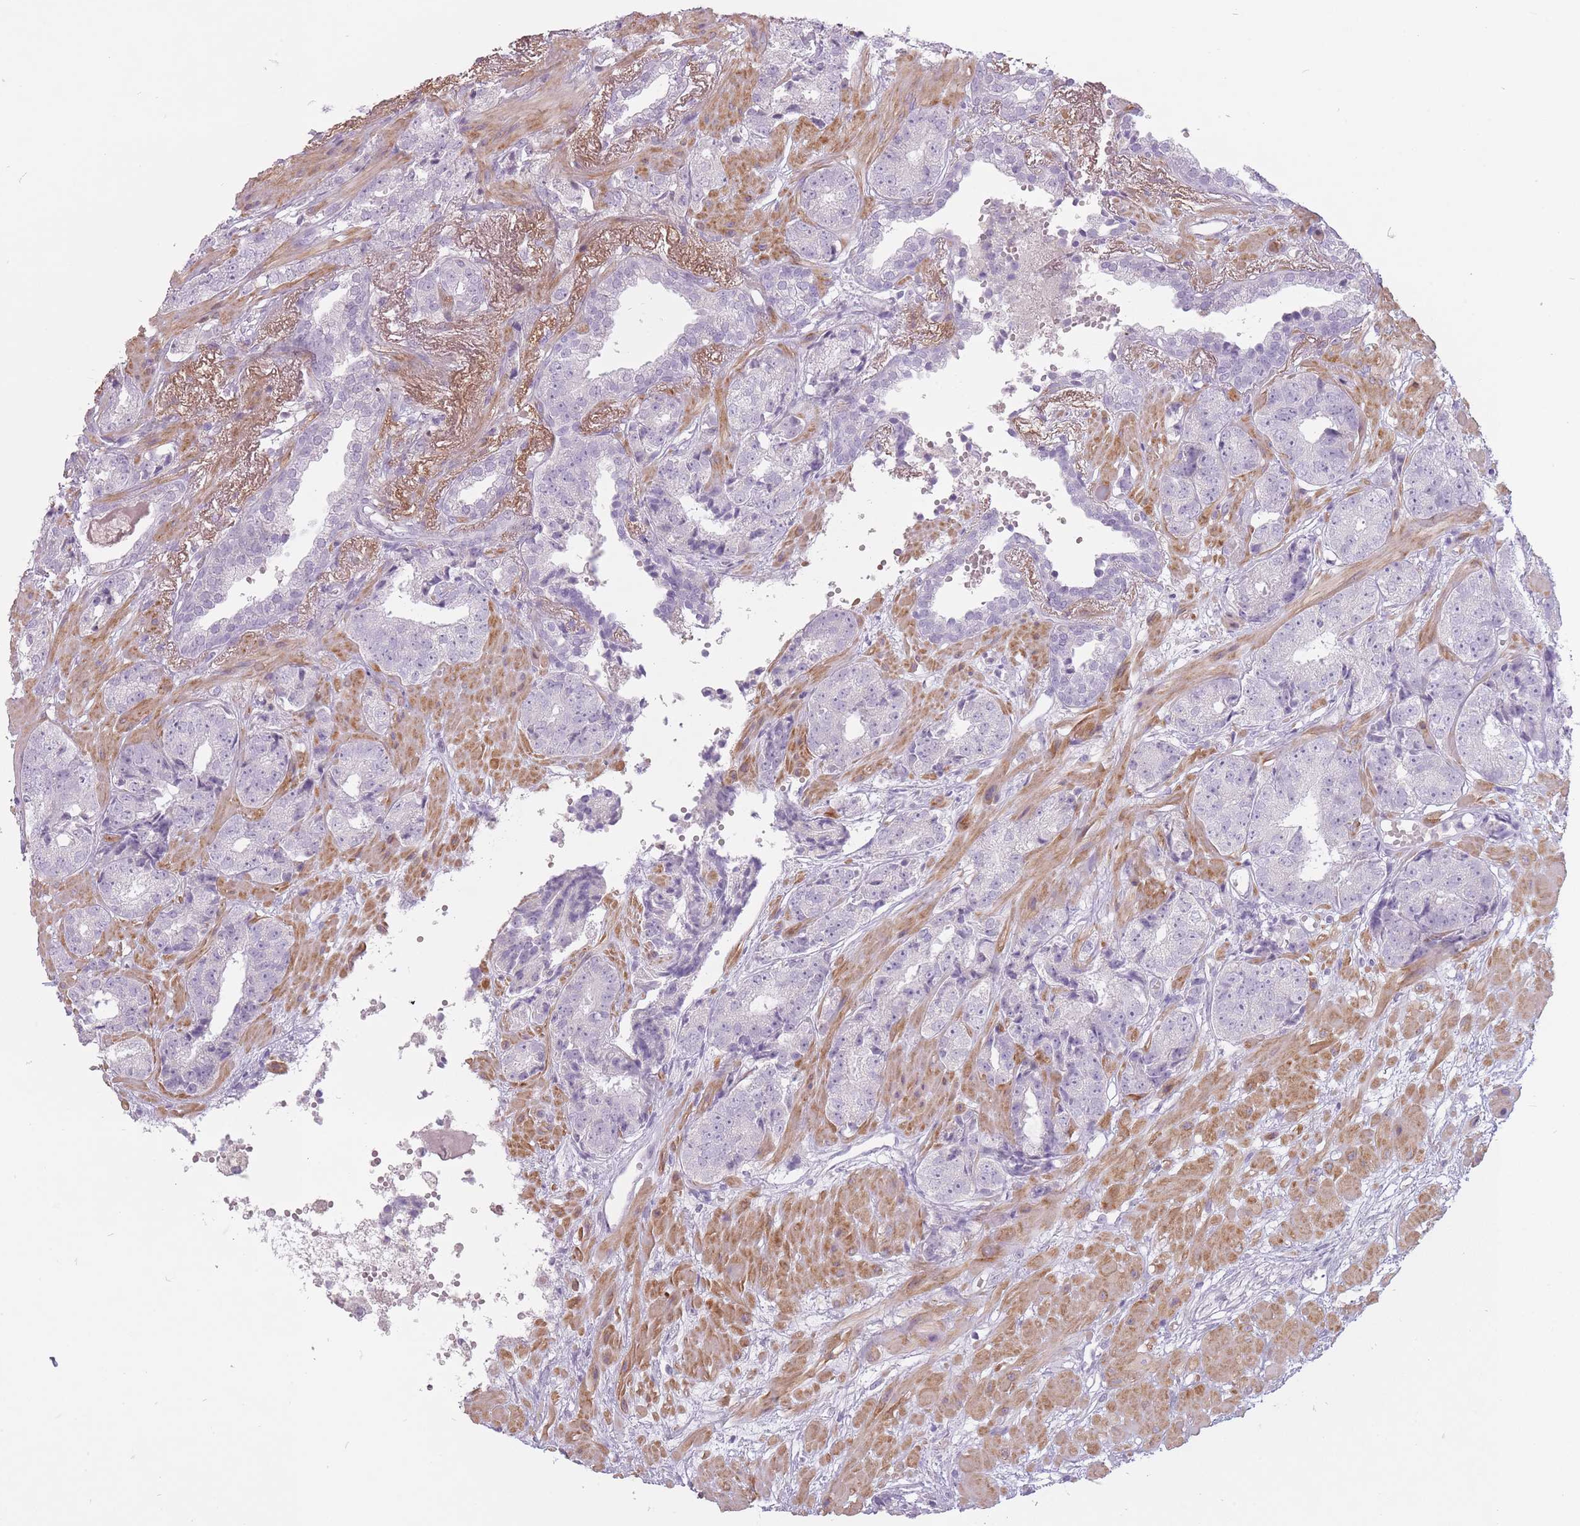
{"staining": {"intensity": "negative", "quantity": "none", "location": "none"}, "tissue": "prostate cancer", "cell_type": "Tumor cells", "image_type": "cancer", "snomed": [{"axis": "morphology", "description": "Adenocarcinoma, High grade"}, {"axis": "topography", "description": "Prostate"}], "caption": "Prostate adenocarcinoma (high-grade) was stained to show a protein in brown. There is no significant expression in tumor cells.", "gene": "RFX4", "patient": {"sex": "male", "age": 71}}